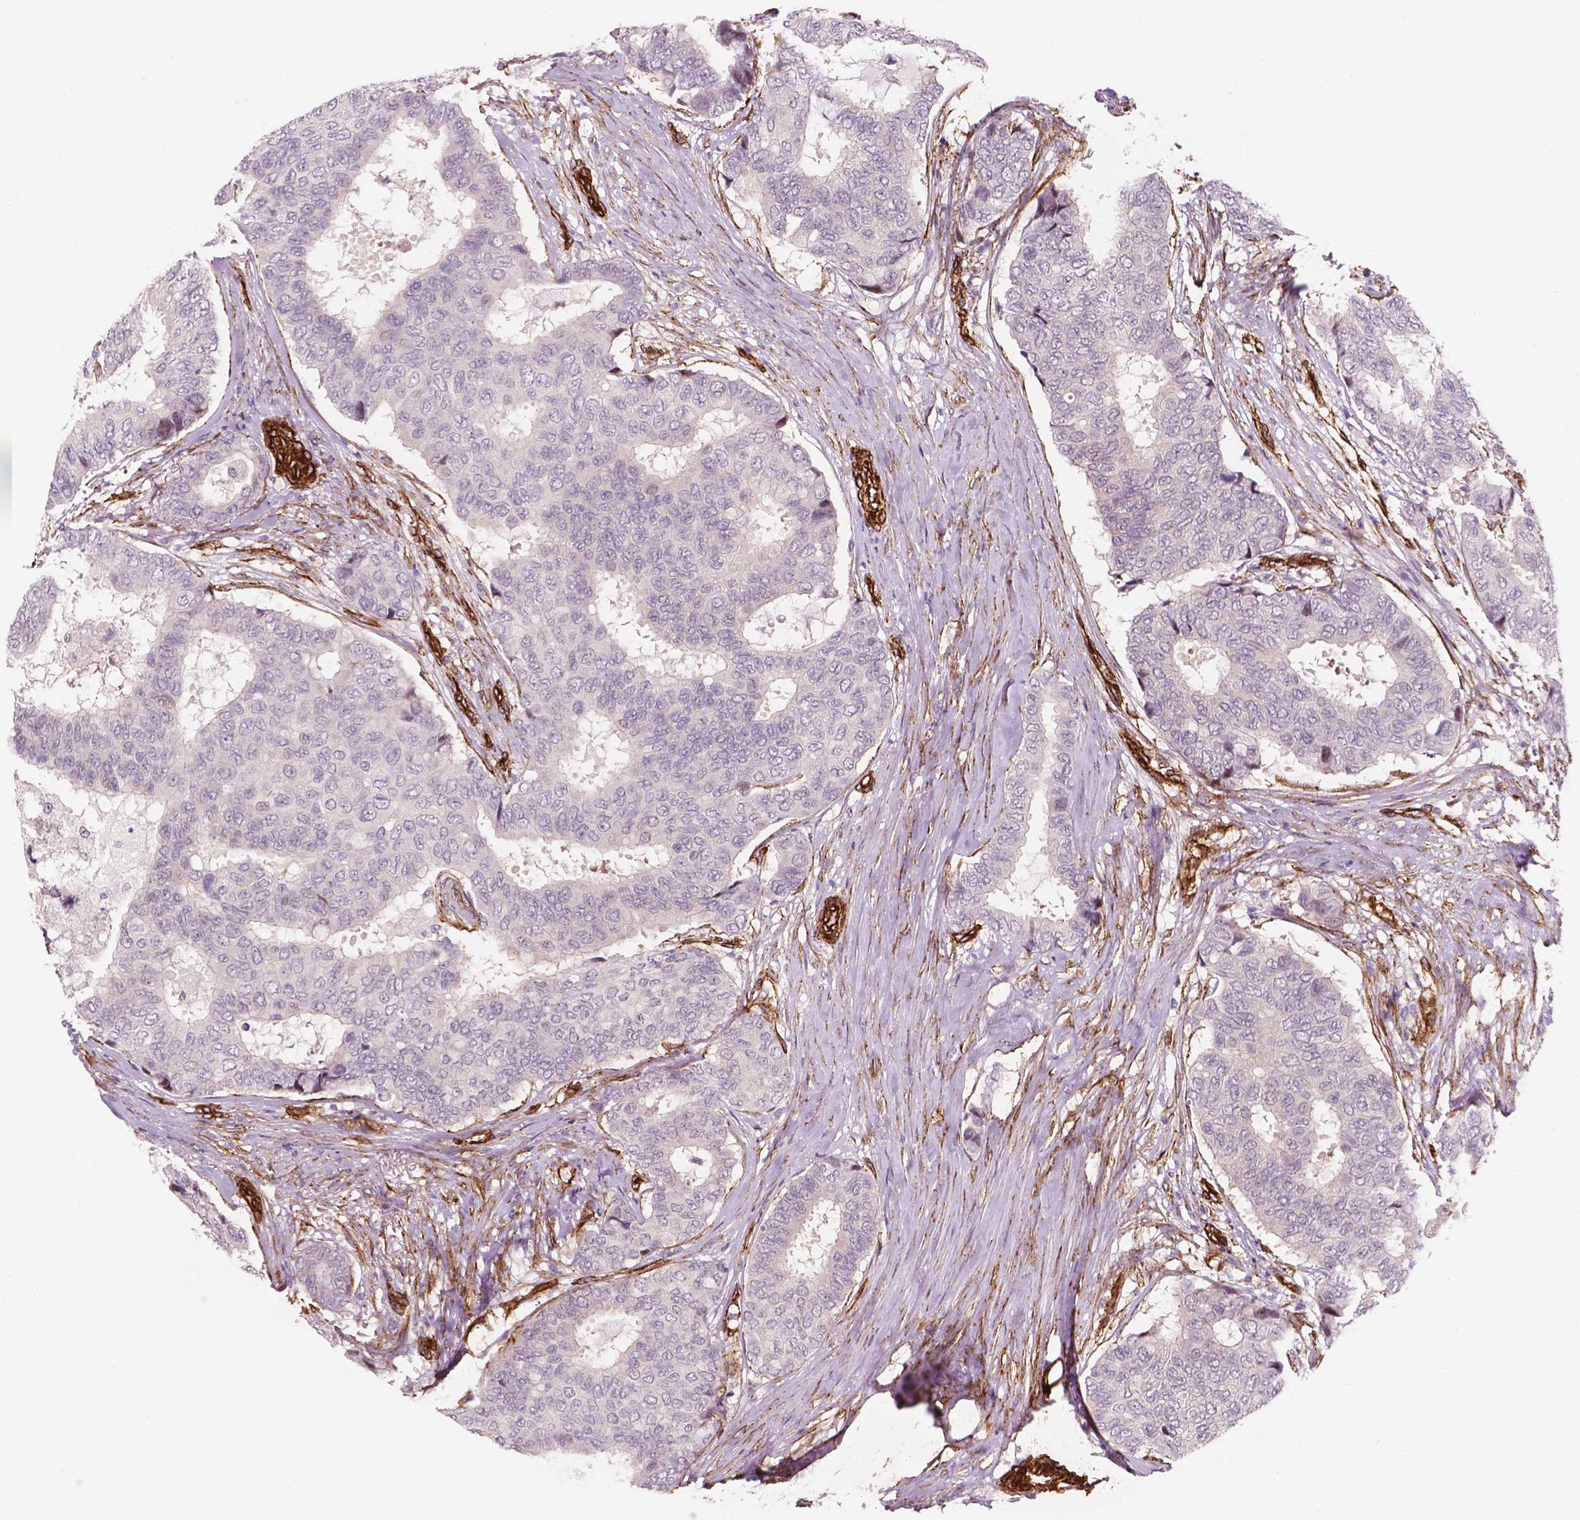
{"staining": {"intensity": "negative", "quantity": "none", "location": "none"}, "tissue": "breast cancer", "cell_type": "Tumor cells", "image_type": "cancer", "snomed": [{"axis": "morphology", "description": "Duct carcinoma"}, {"axis": "topography", "description": "Breast"}], "caption": "There is no significant positivity in tumor cells of breast cancer (intraductal carcinoma). (DAB immunohistochemistry (IHC), high magnification).", "gene": "EGFL8", "patient": {"sex": "female", "age": 75}}